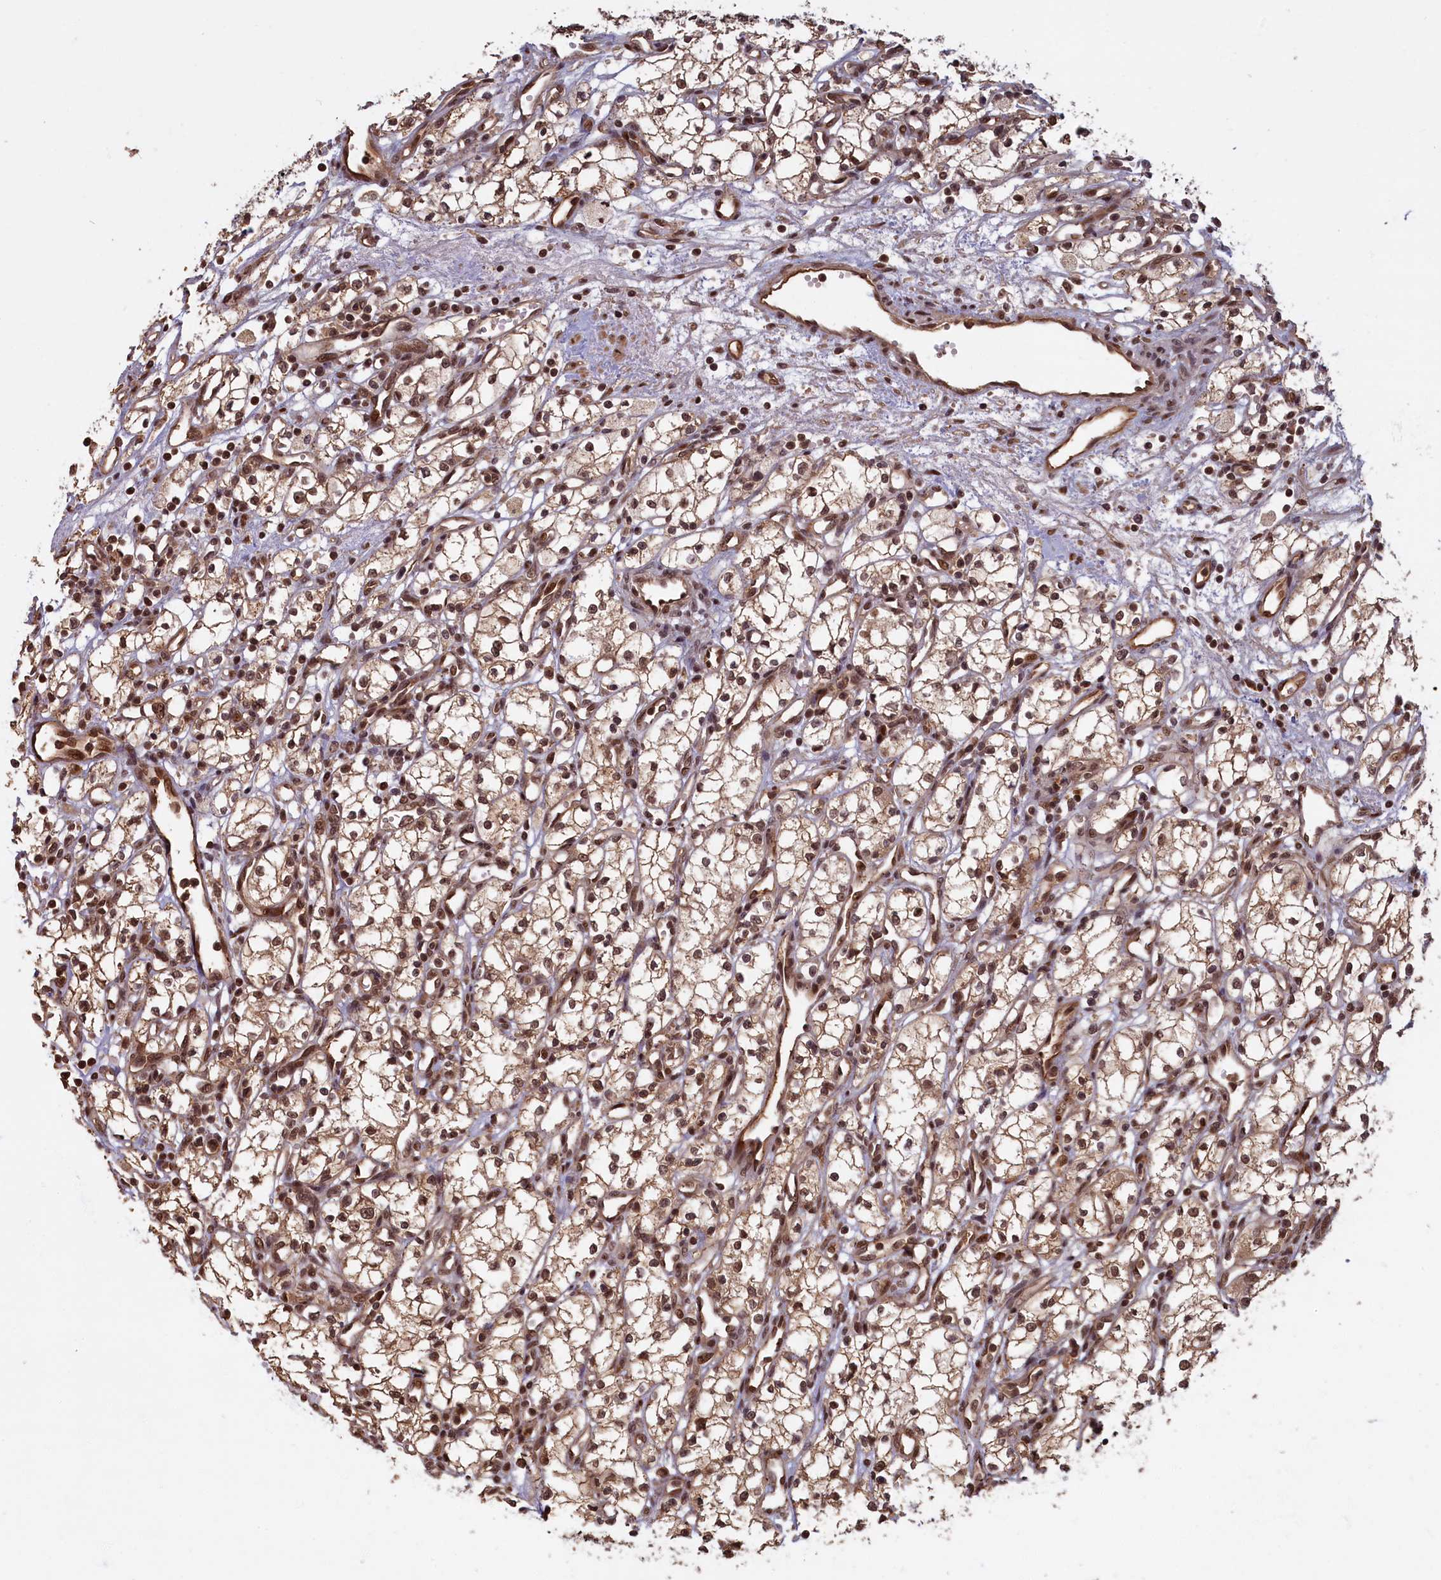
{"staining": {"intensity": "moderate", "quantity": ">75%", "location": "cytoplasmic/membranous,nuclear"}, "tissue": "renal cancer", "cell_type": "Tumor cells", "image_type": "cancer", "snomed": [{"axis": "morphology", "description": "Adenocarcinoma, NOS"}, {"axis": "topography", "description": "Kidney"}], "caption": "Immunohistochemical staining of human adenocarcinoma (renal) shows moderate cytoplasmic/membranous and nuclear protein expression in about >75% of tumor cells.", "gene": "HIF3A", "patient": {"sex": "male", "age": 59}}